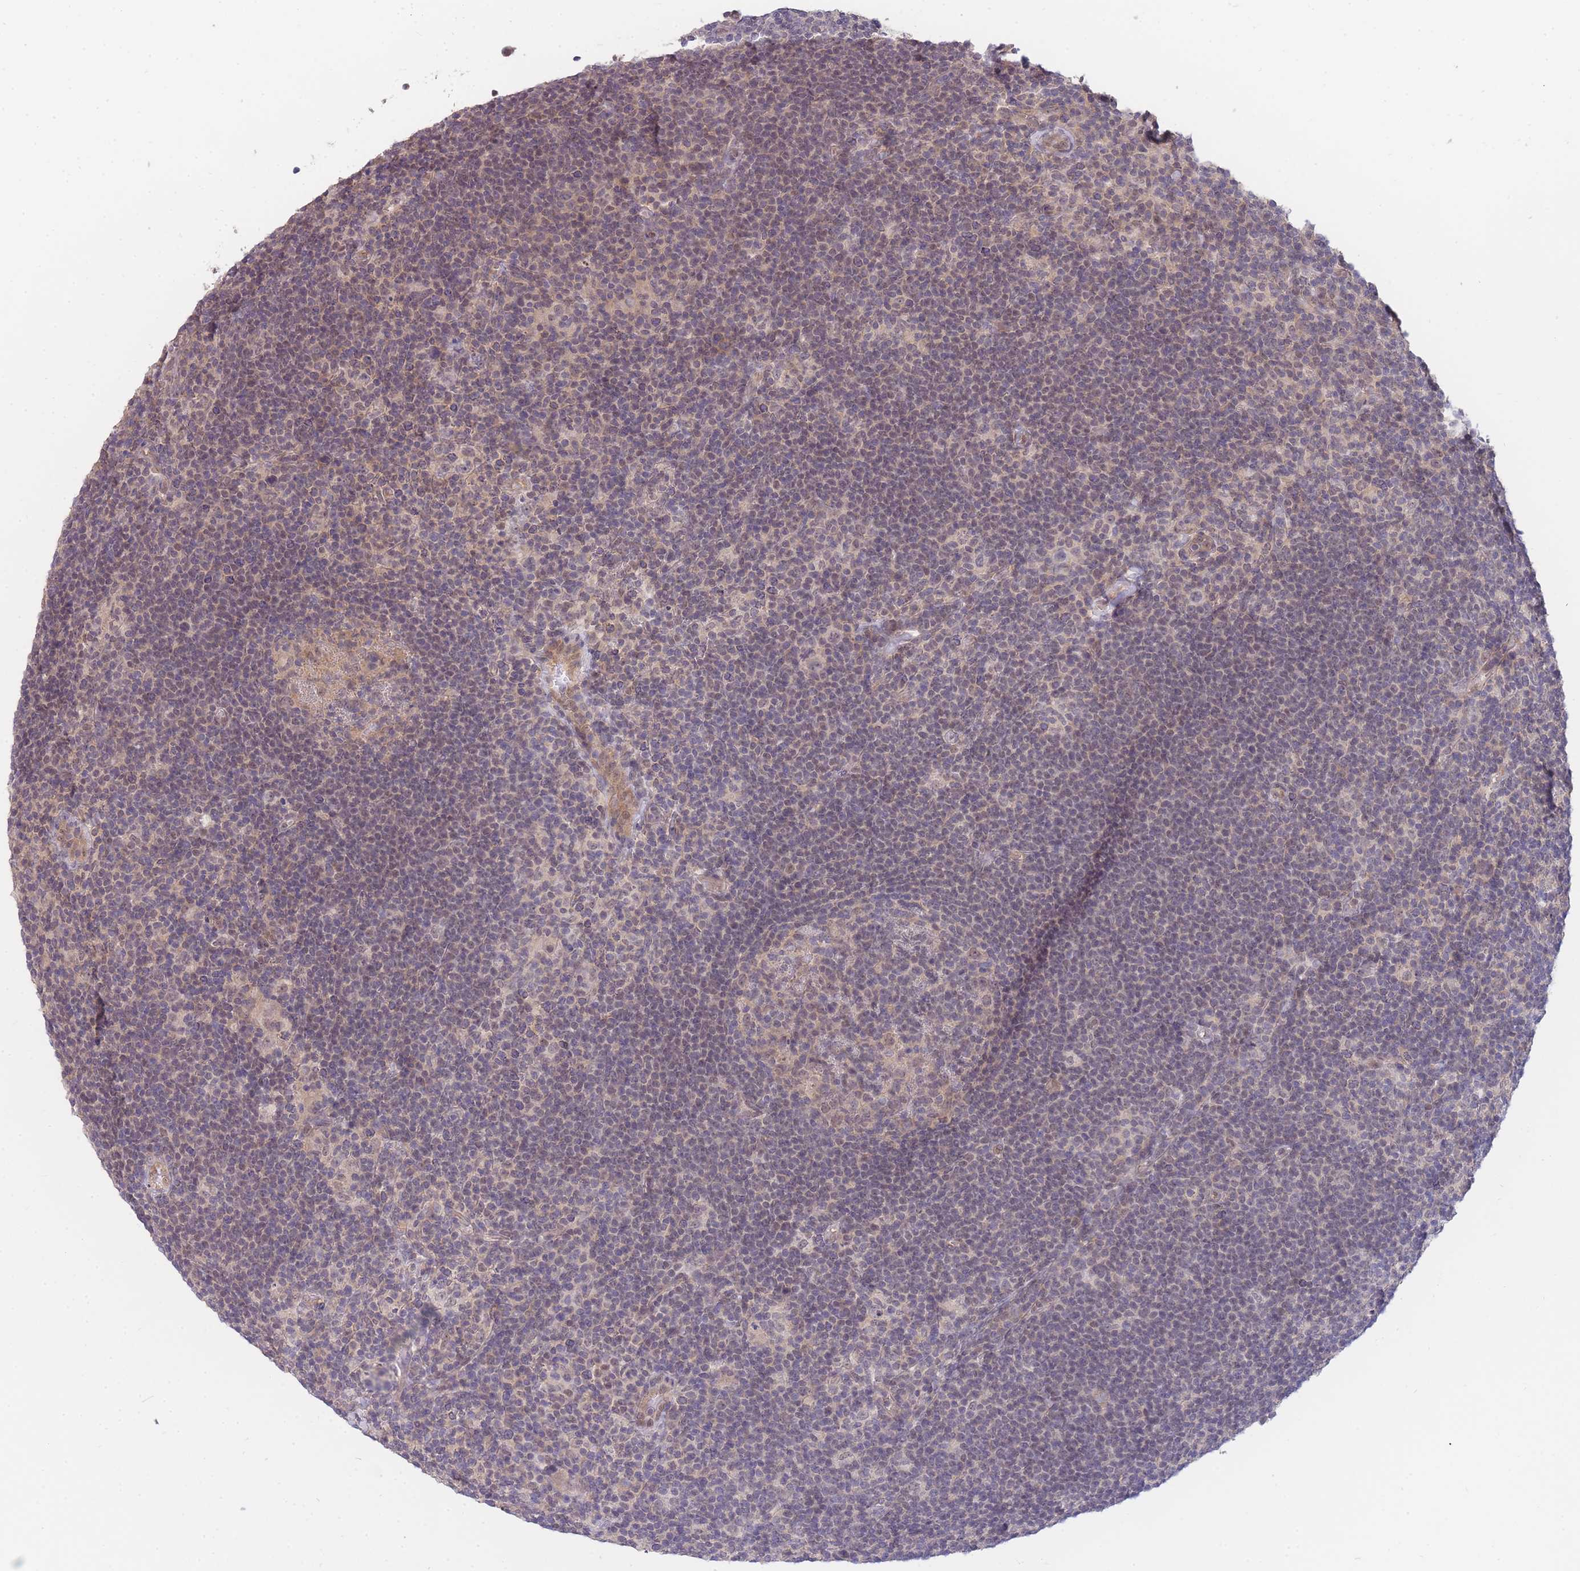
{"staining": {"intensity": "weak", "quantity": "25%-75%", "location": "nuclear"}, "tissue": "lymphoma", "cell_type": "Tumor cells", "image_type": "cancer", "snomed": [{"axis": "morphology", "description": "Hodgkin's disease, NOS"}, {"axis": "topography", "description": "Lymph node"}], "caption": "Immunohistochemical staining of human Hodgkin's disease demonstrates low levels of weak nuclear staining in approximately 25%-75% of tumor cells.", "gene": "SMC6", "patient": {"sex": "female", "age": 57}}